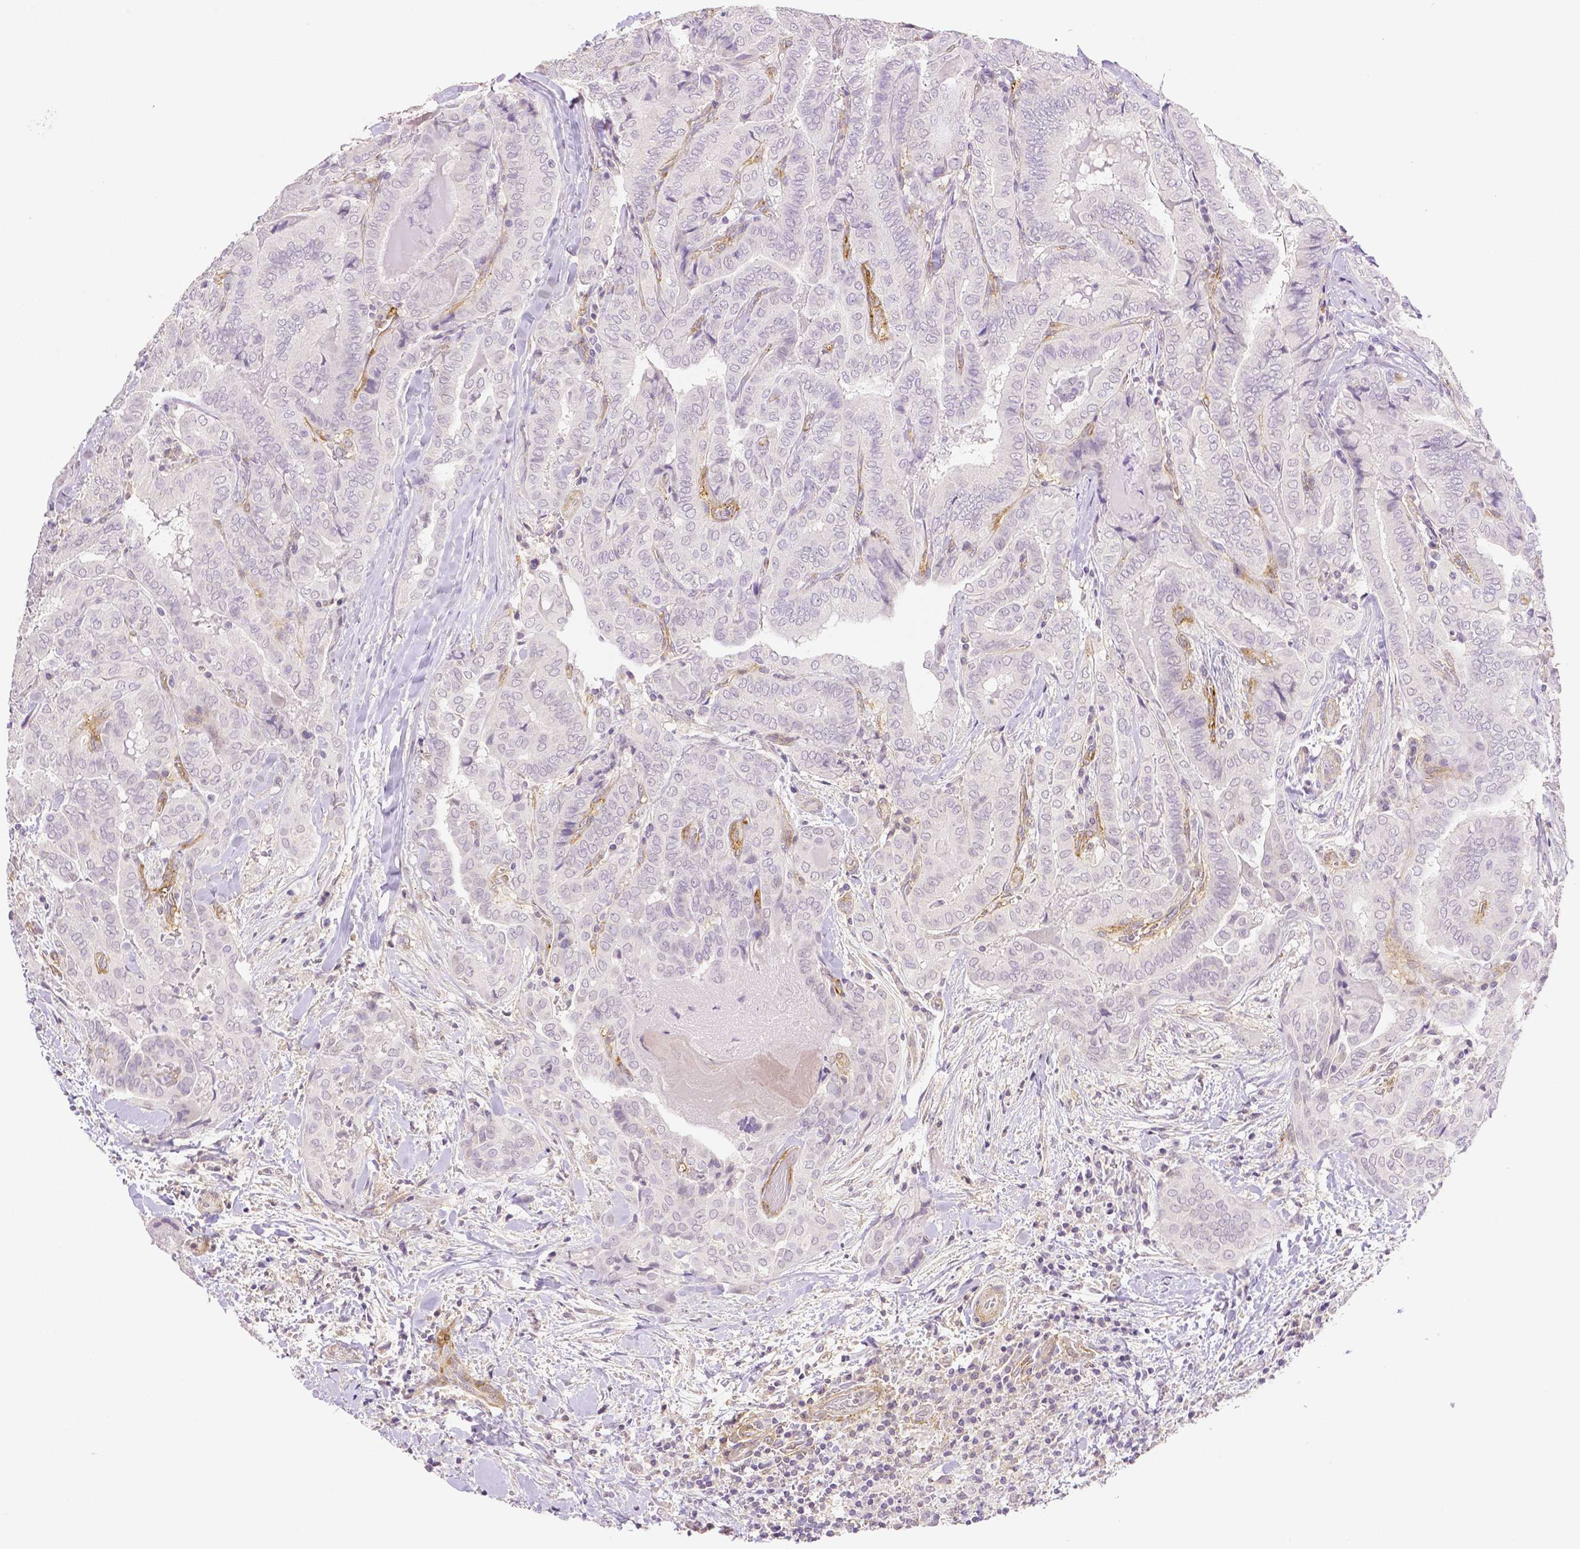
{"staining": {"intensity": "negative", "quantity": "none", "location": "none"}, "tissue": "thyroid cancer", "cell_type": "Tumor cells", "image_type": "cancer", "snomed": [{"axis": "morphology", "description": "Papillary adenocarcinoma, NOS"}, {"axis": "topography", "description": "Thyroid gland"}], "caption": "Tumor cells show no significant protein expression in thyroid papillary adenocarcinoma.", "gene": "THY1", "patient": {"sex": "female", "age": 61}}